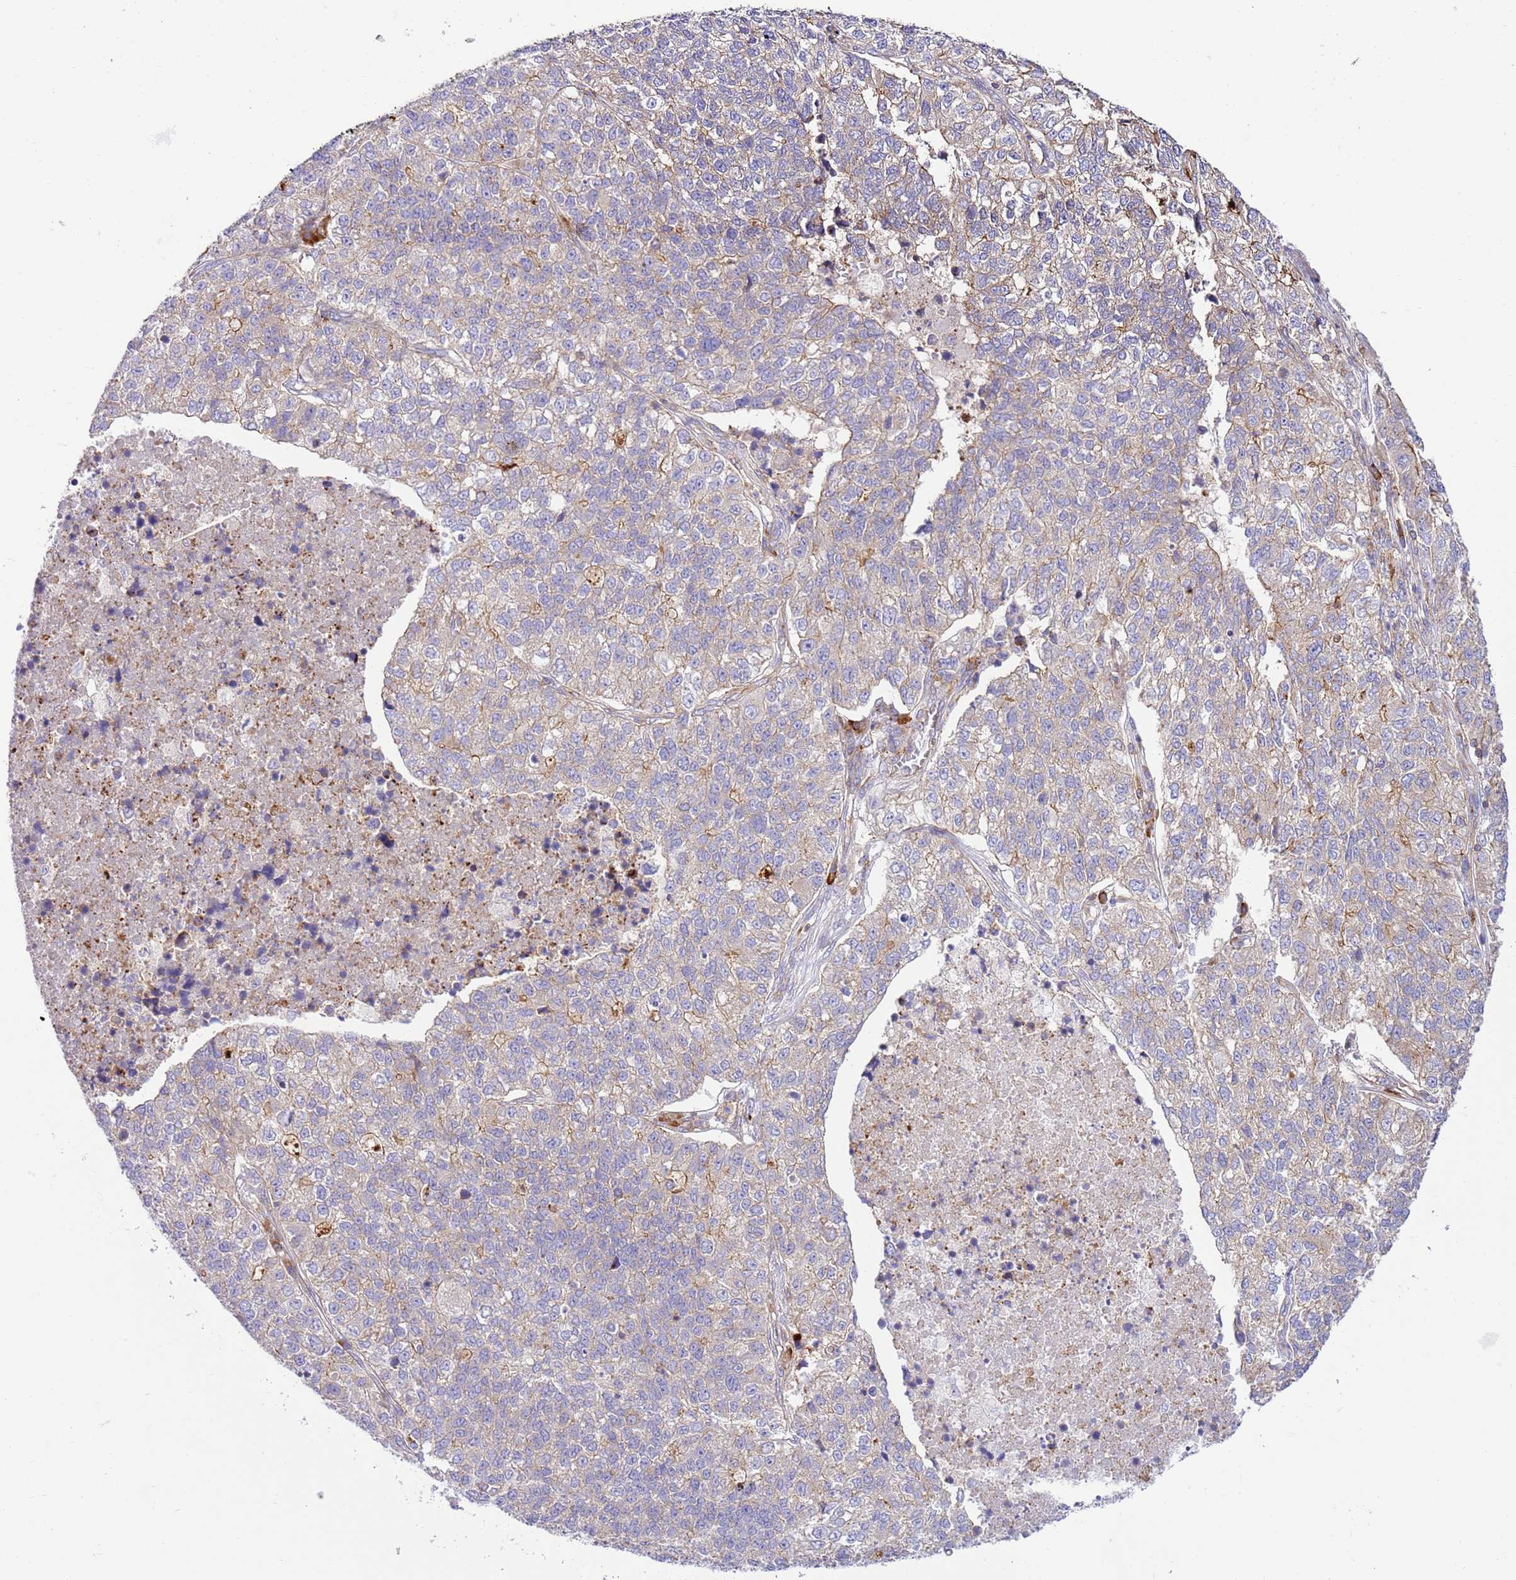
{"staining": {"intensity": "weak", "quantity": "<25%", "location": "cytoplasmic/membranous"}, "tissue": "lung cancer", "cell_type": "Tumor cells", "image_type": "cancer", "snomed": [{"axis": "morphology", "description": "Adenocarcinoma, NOS"}, {"axis": "topography", "description": "Lung"}], "caption": "High magnification brightfield microscopy of lung cancer stained with DAB (brown) and counterstained with hematoxylin (blue): tumor cells show no significant expression.", "gene": "EFCAB8", "patient": {"sex": "male", "age": 49}}